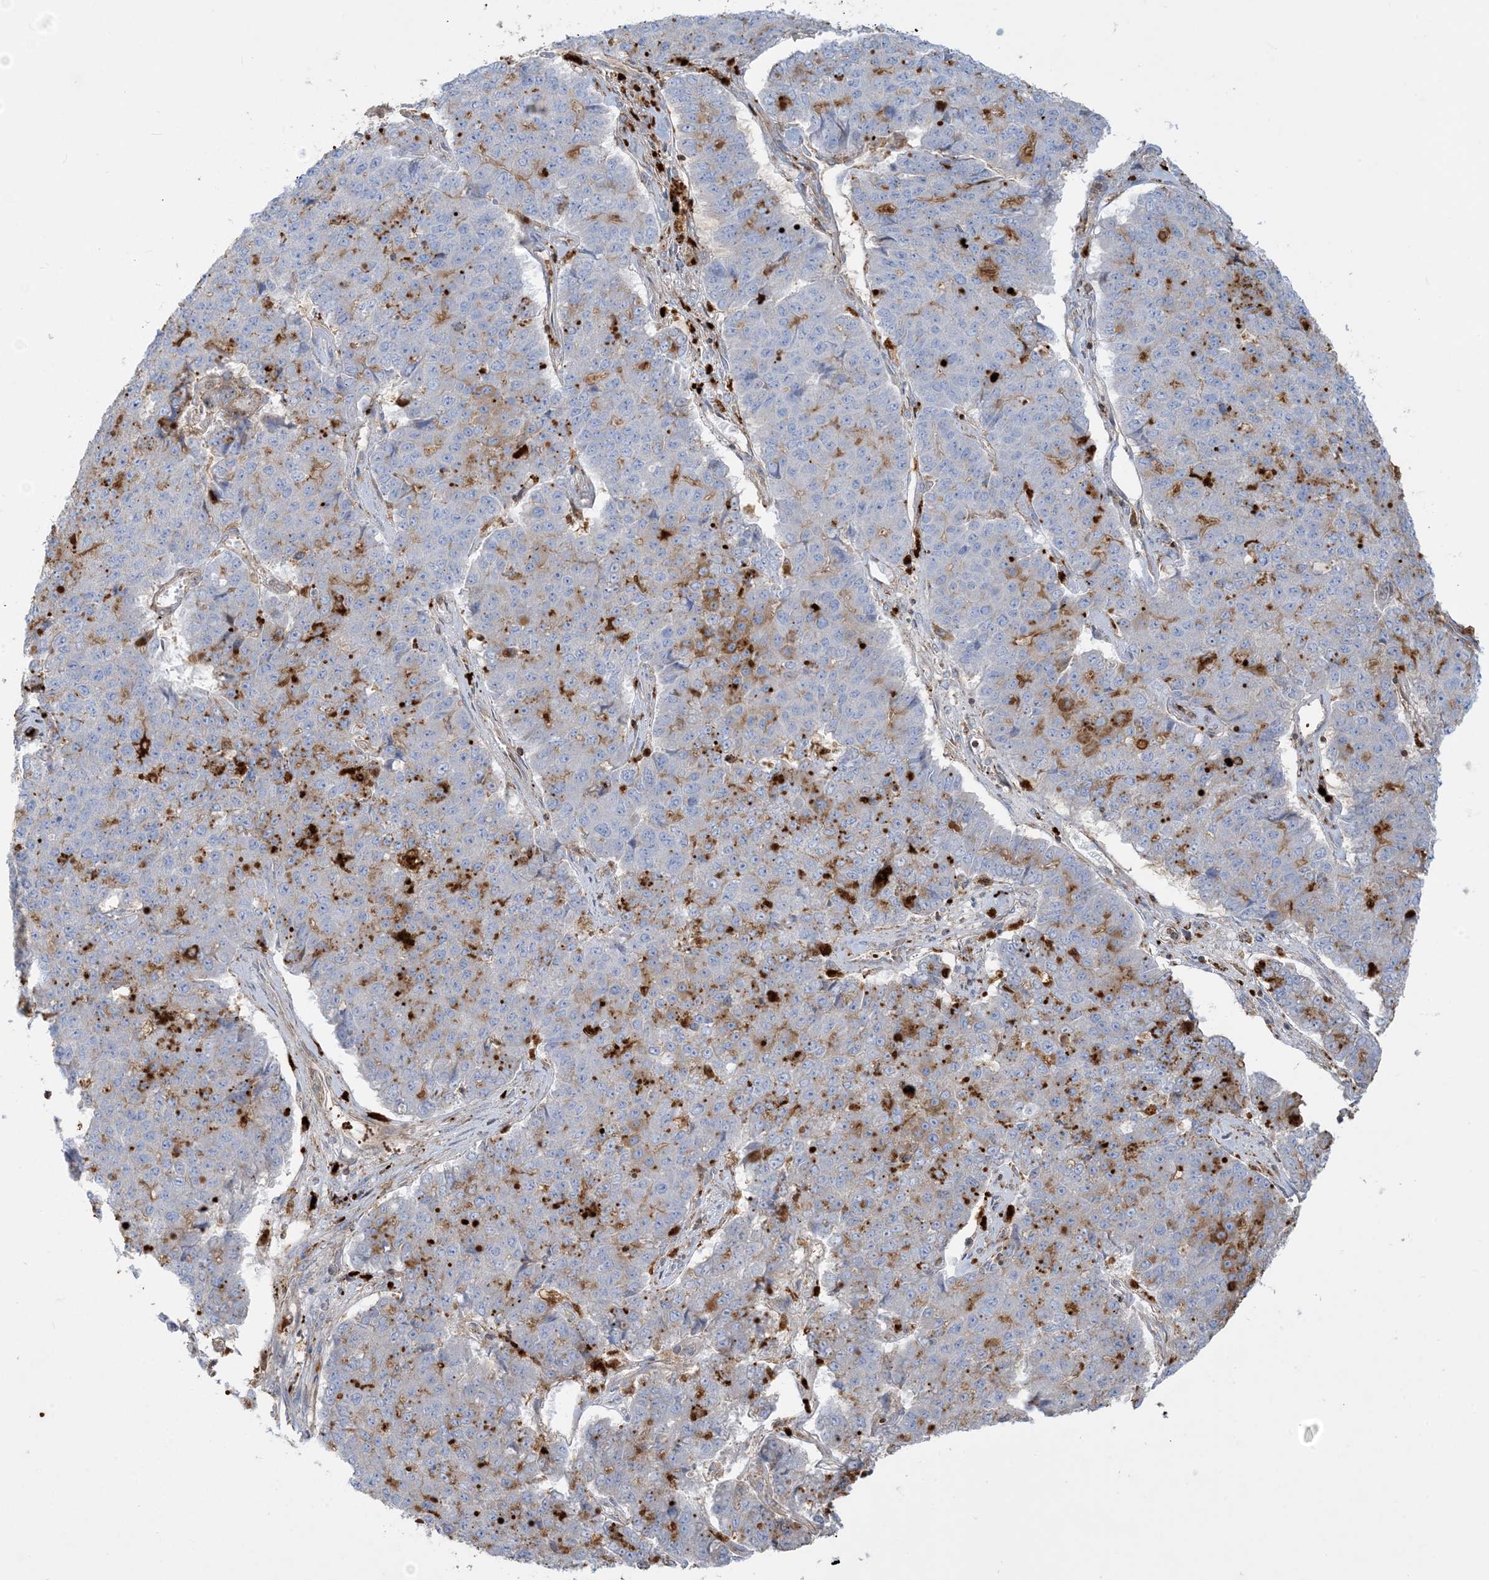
{"staining": {"intensity": "moderate", "quantity": "<25%", "location": "cytoplasmic/membranous"}, "tissue": "pancreatic cancer", "cell_type": "Tumor cells", "image_type": "cancer", "snomed": [{"axis": "morphology", "description": "Adenocarcinoma, NOS"}, {"axis": "topography", "description": "Pancreas"}], "caption": "The micrograph reveals immunohistochemical staining of pancreatic cancer. There is moderate cytoplasmic/membranous staining is appreciated in about <25% of tumor cells.", "gene": "GTF3C2", "patient": {"sex": "male", "age": 50}}